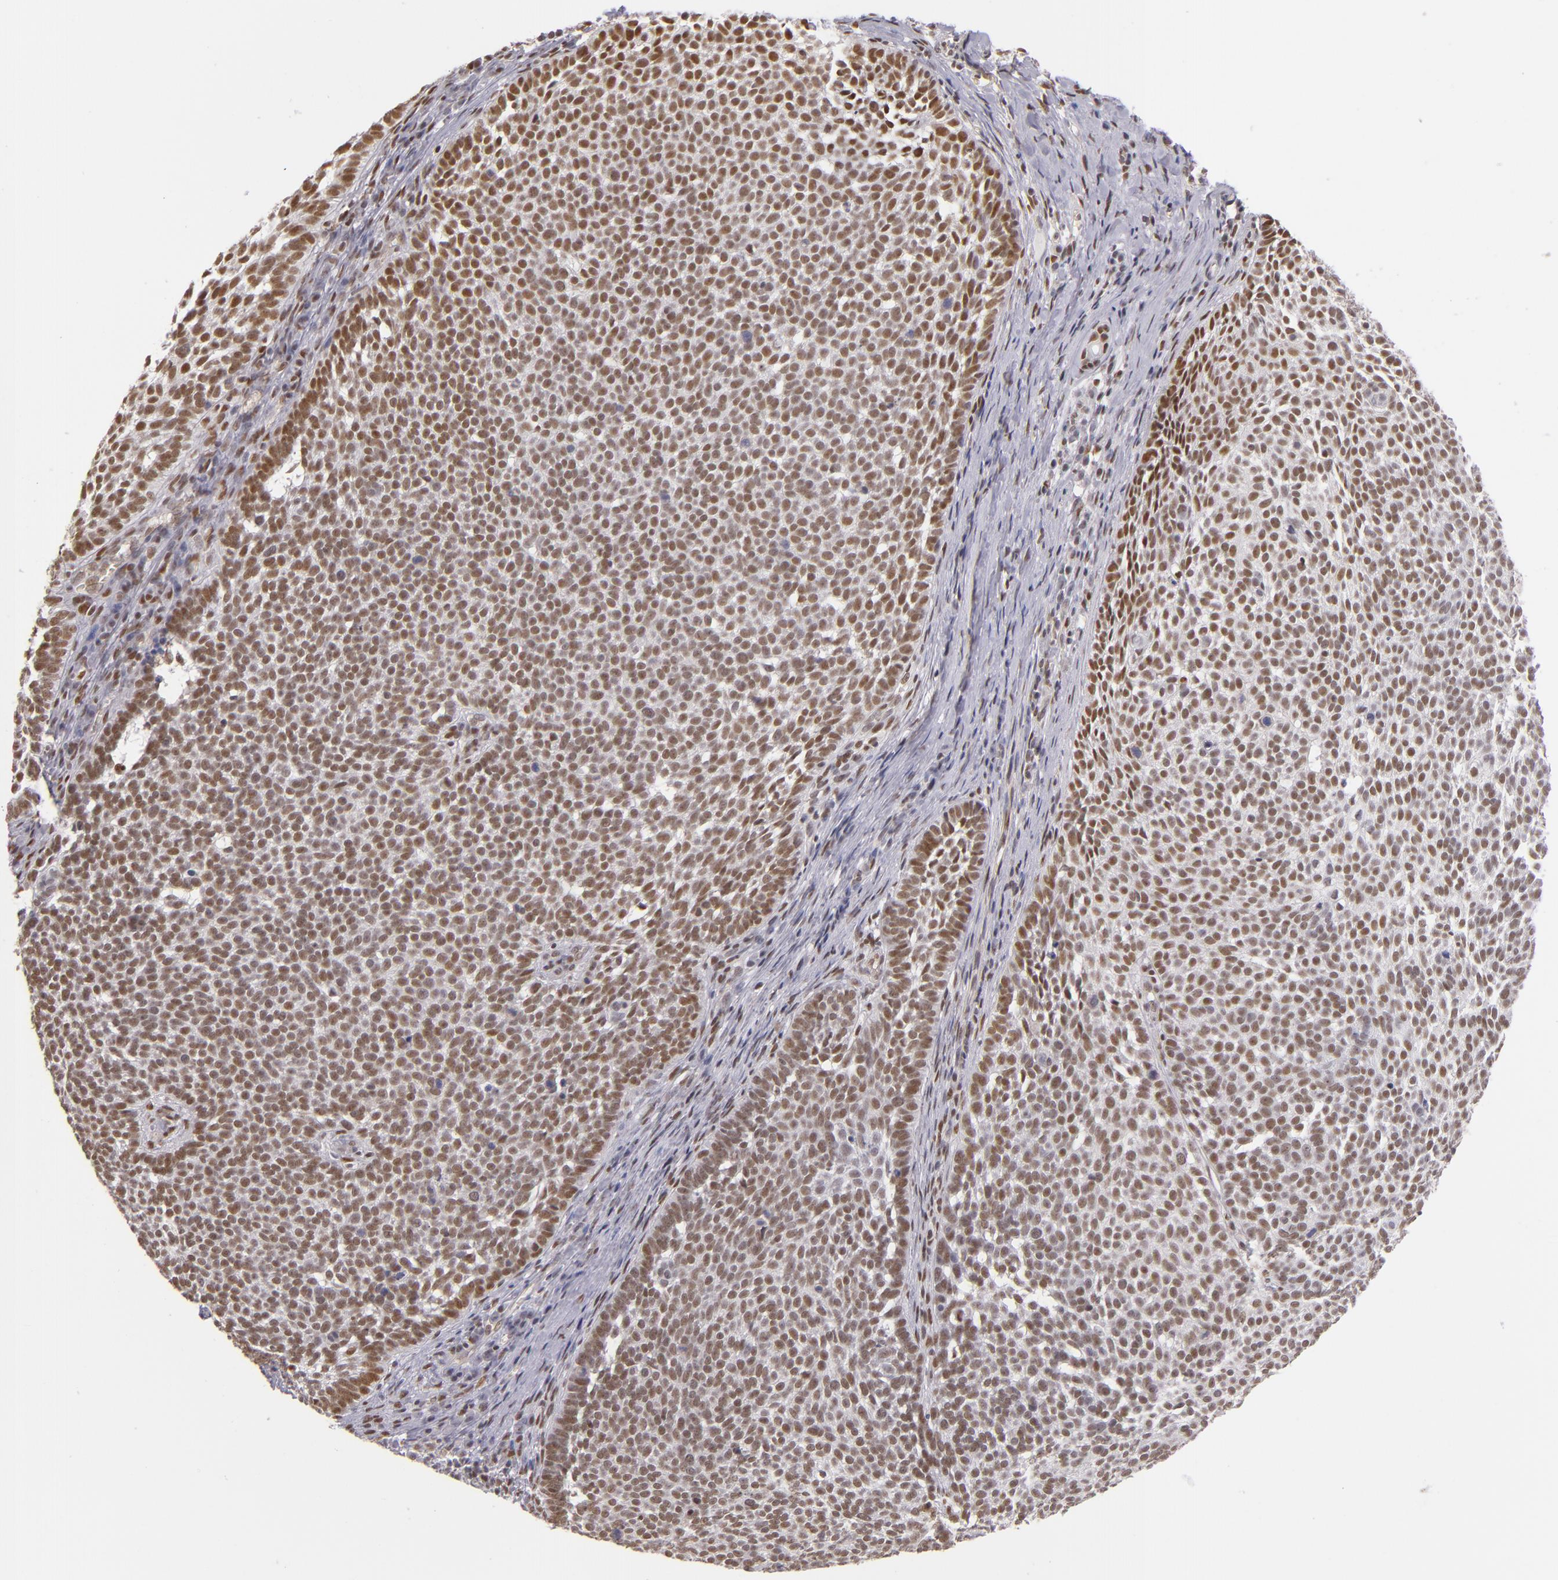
{"staining": {"intensity": "moderate", "quantity": ">75%", "location": "nuclear"}, "tissue": "skin cancer", "cell_type": "Tumor cells", "image_type": "cancer", "snomed": [{"axis": "morphology", "description": "Basal cell carcinoma"}, {"axis": "topography", "description": "Skin"}], "caption": "Brown immunohistochemical staining in human skin cancer (basal cell carcinoma) displays moderate nuclear staining in about >75% of tumor cells. The staining was performed using DAB (3,3'-diaminobenzidine) to visualize the protein expression in brown, while the nuclei were stained in blue with hematoxylin (Magnification: 20x).", "gene": "NCOR2", "patient": {"sex": "male", "age": 63}}